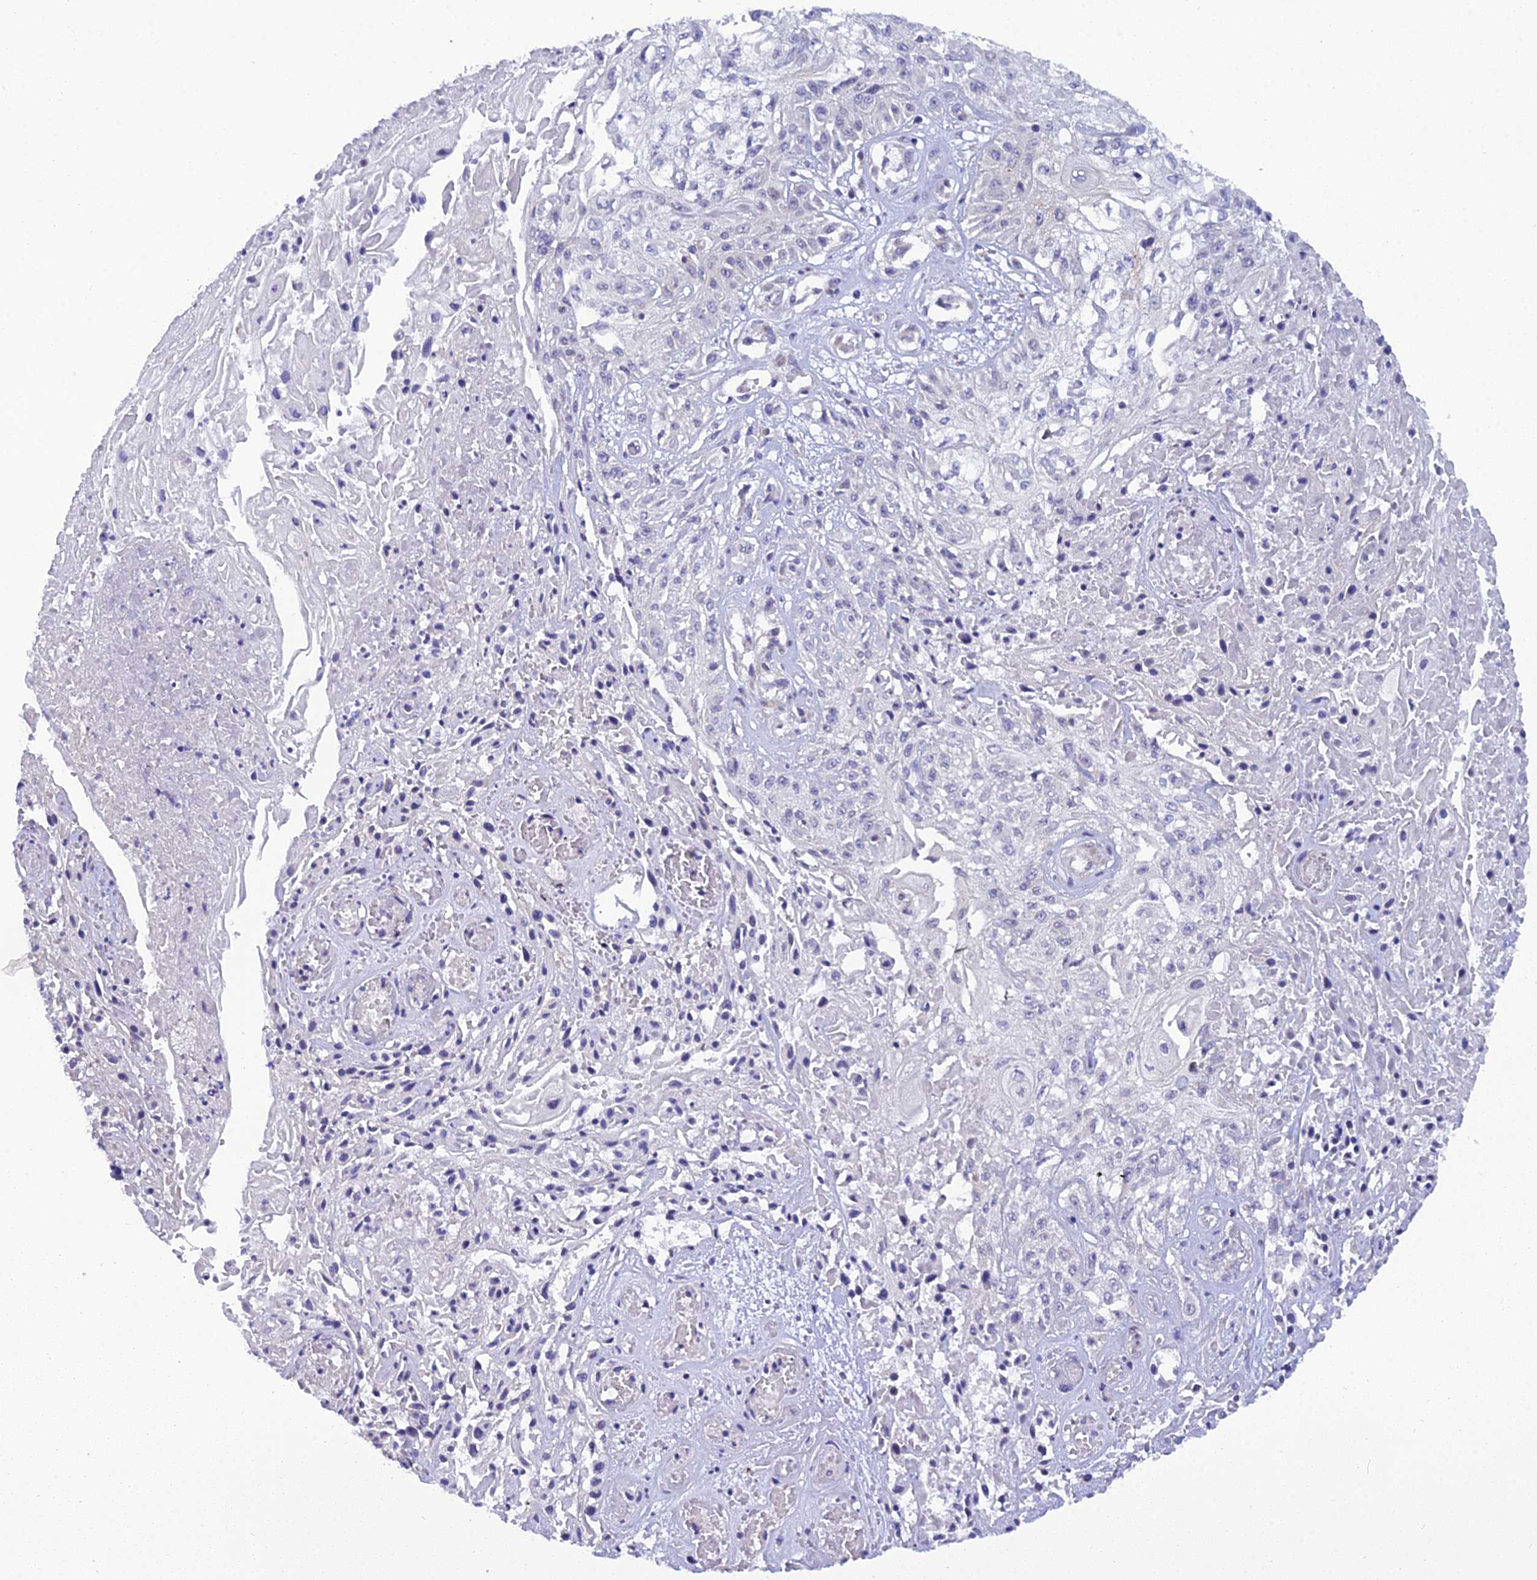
{"staining": {"intensity": "negative", "quantity": "none", "location": "none"}, "tissue": "skin cancer", "cell_type": "Tumor cells", "image_type": "cancer", "snomed": [{"axis": "morphology", "description": "Squamous cell carcinoma, NOS"}, {"axis": "morphology", "description": "Squamous cell carcinoma, metastatic, NOS"}, {"axis": "topography", "description": "Skin"}, {"axis": "topography", "description": "Lymph node"}], "caption": "This is an immunohistochemistry histopathology image of human skin cancer (squamous cell carcinoma). There is no staining in tumor cells.", "gene": "GOLPH3", "patient": {"sex": "male", "age": 75}}